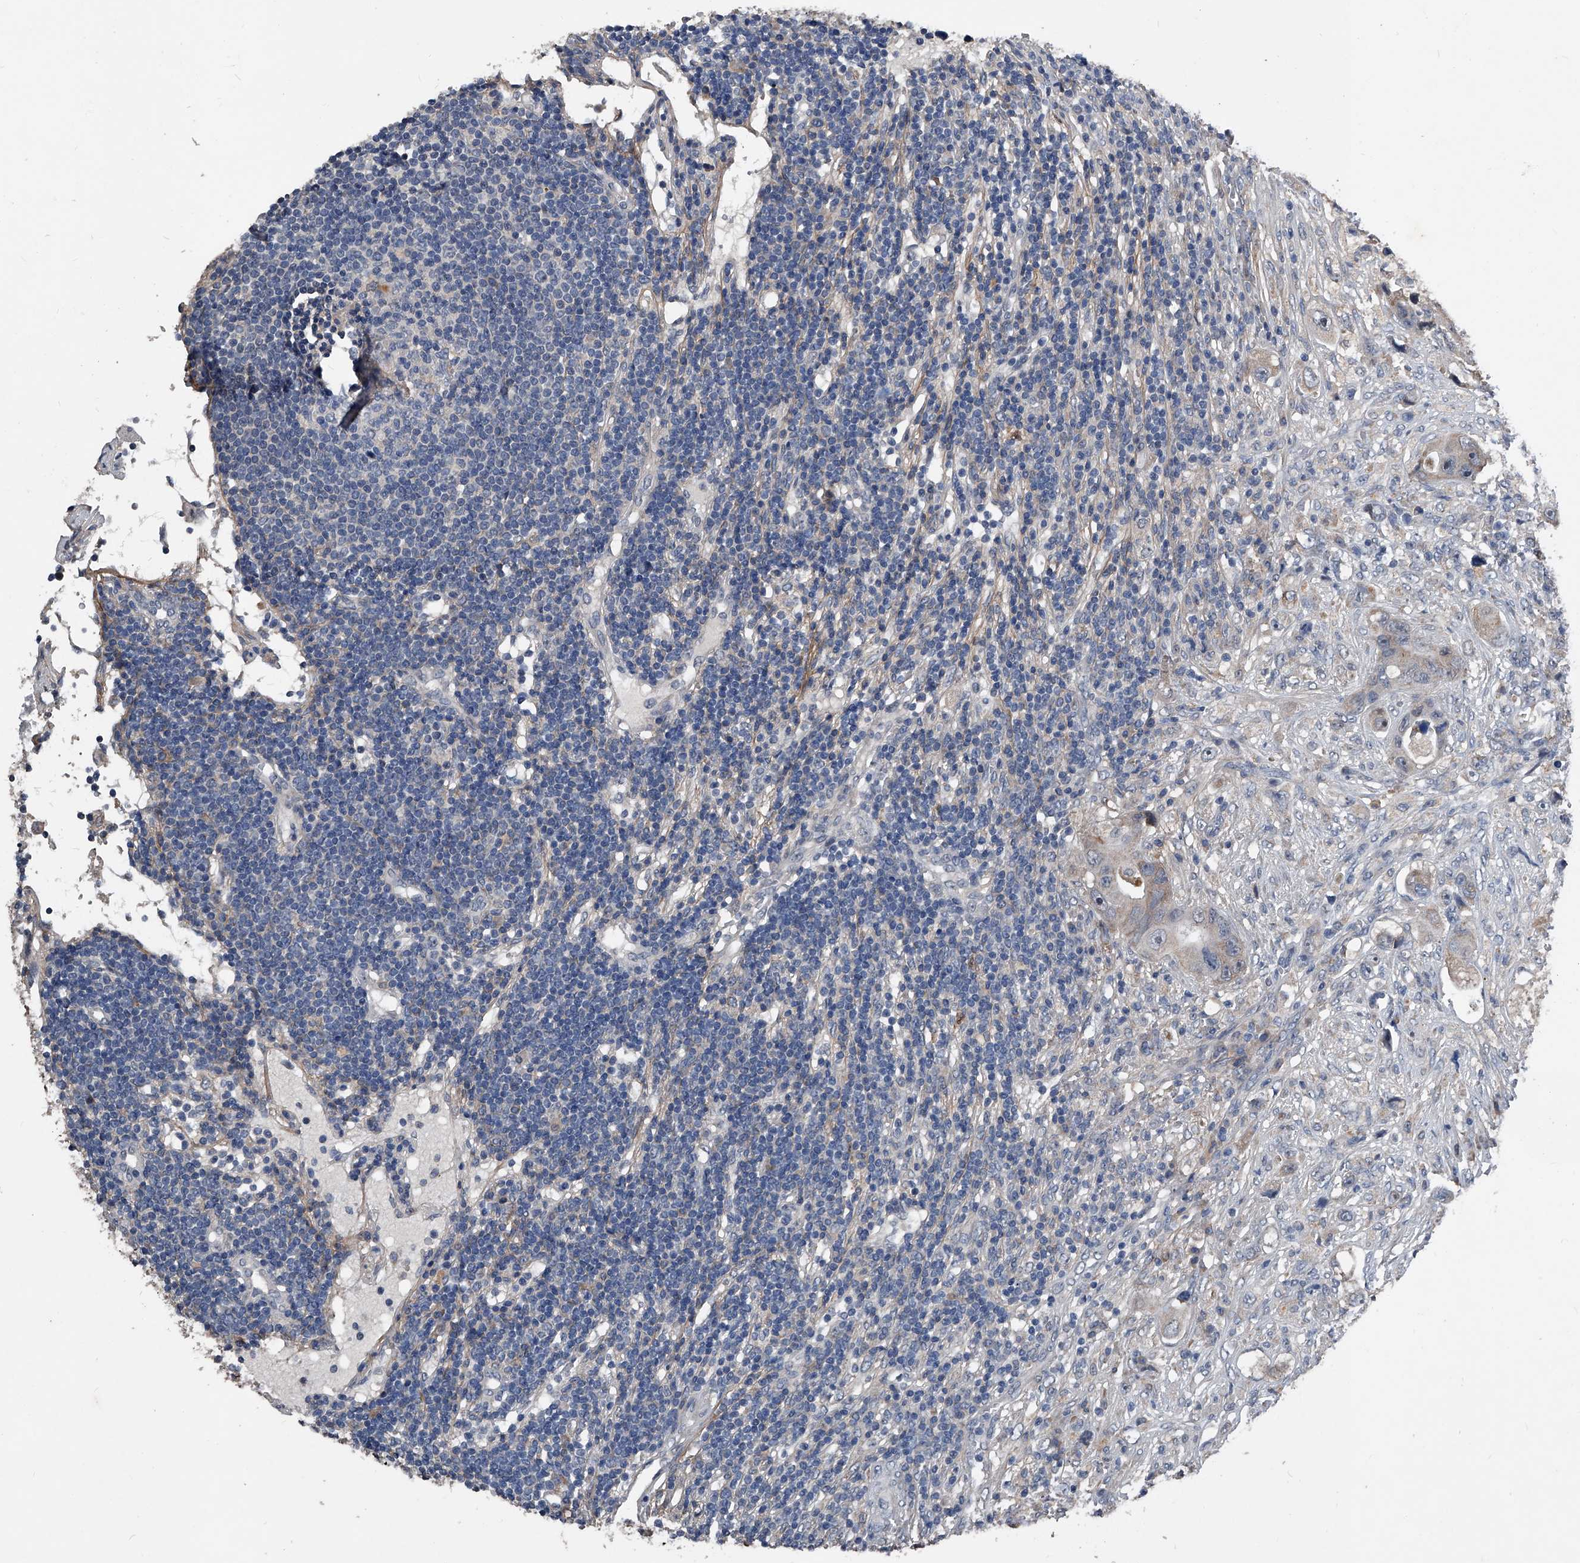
{"staining": {"intensity": "weak", "quantity": "25%-75%", "location": "cytoplasmic/membranous"}, "tissue": "colorectal cancer", "cell_type": "Tumor cells", "image_type": "cancer", "snomed": [{"axis": "morphology", "description": "Adenocarcinoma, NOS"}, {"axis": "topography", "description": "Colon"}], "caption": "This photomicrograph displays immunohistochemistry staining of colorectal cancer (adenocarcinoma), with low weak cytoplasmic/membranous staining in about 25%-75% of tumor cells.", "gene": "PHACTR1", "patient": {"sex": "female", "age": 46}}